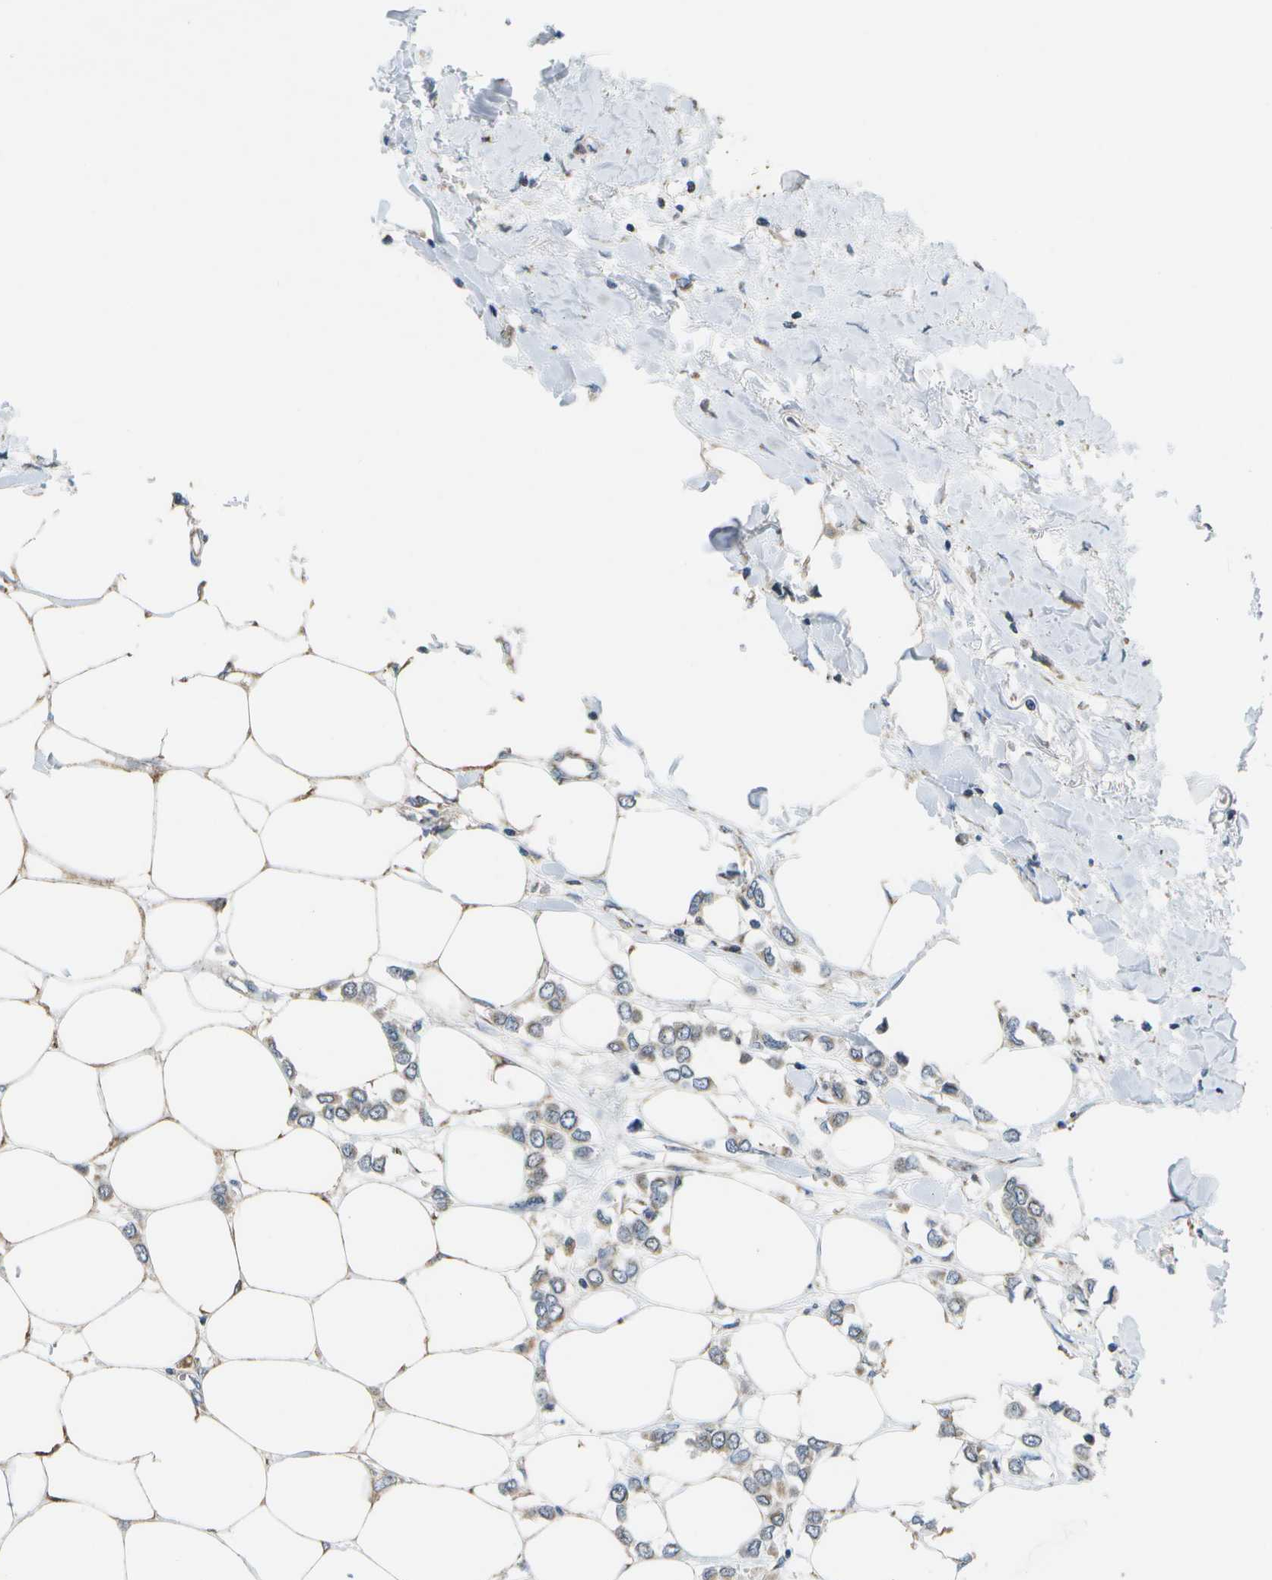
{"staining": {"intensity": "weak", "quantity": "<25%", "location": "cytoplasmic/membranous"}, "tissue": "breast cancer", "cell_type": "Tumor cells", "image_type": "cancer", "snomed": [{"axis": "morphology", "description": "Lobular carcinoma"}, {"axis": "topography", "description": "Breast"}], "caption": "Tumor cells show no significant expression in lobular carcinoma (breast). (DAB (3,3'-diaminobenzidine) immunohistochemistry, high magnification).", "gene": "HADHA", "patient": {"sex": "female", "age": 51}}